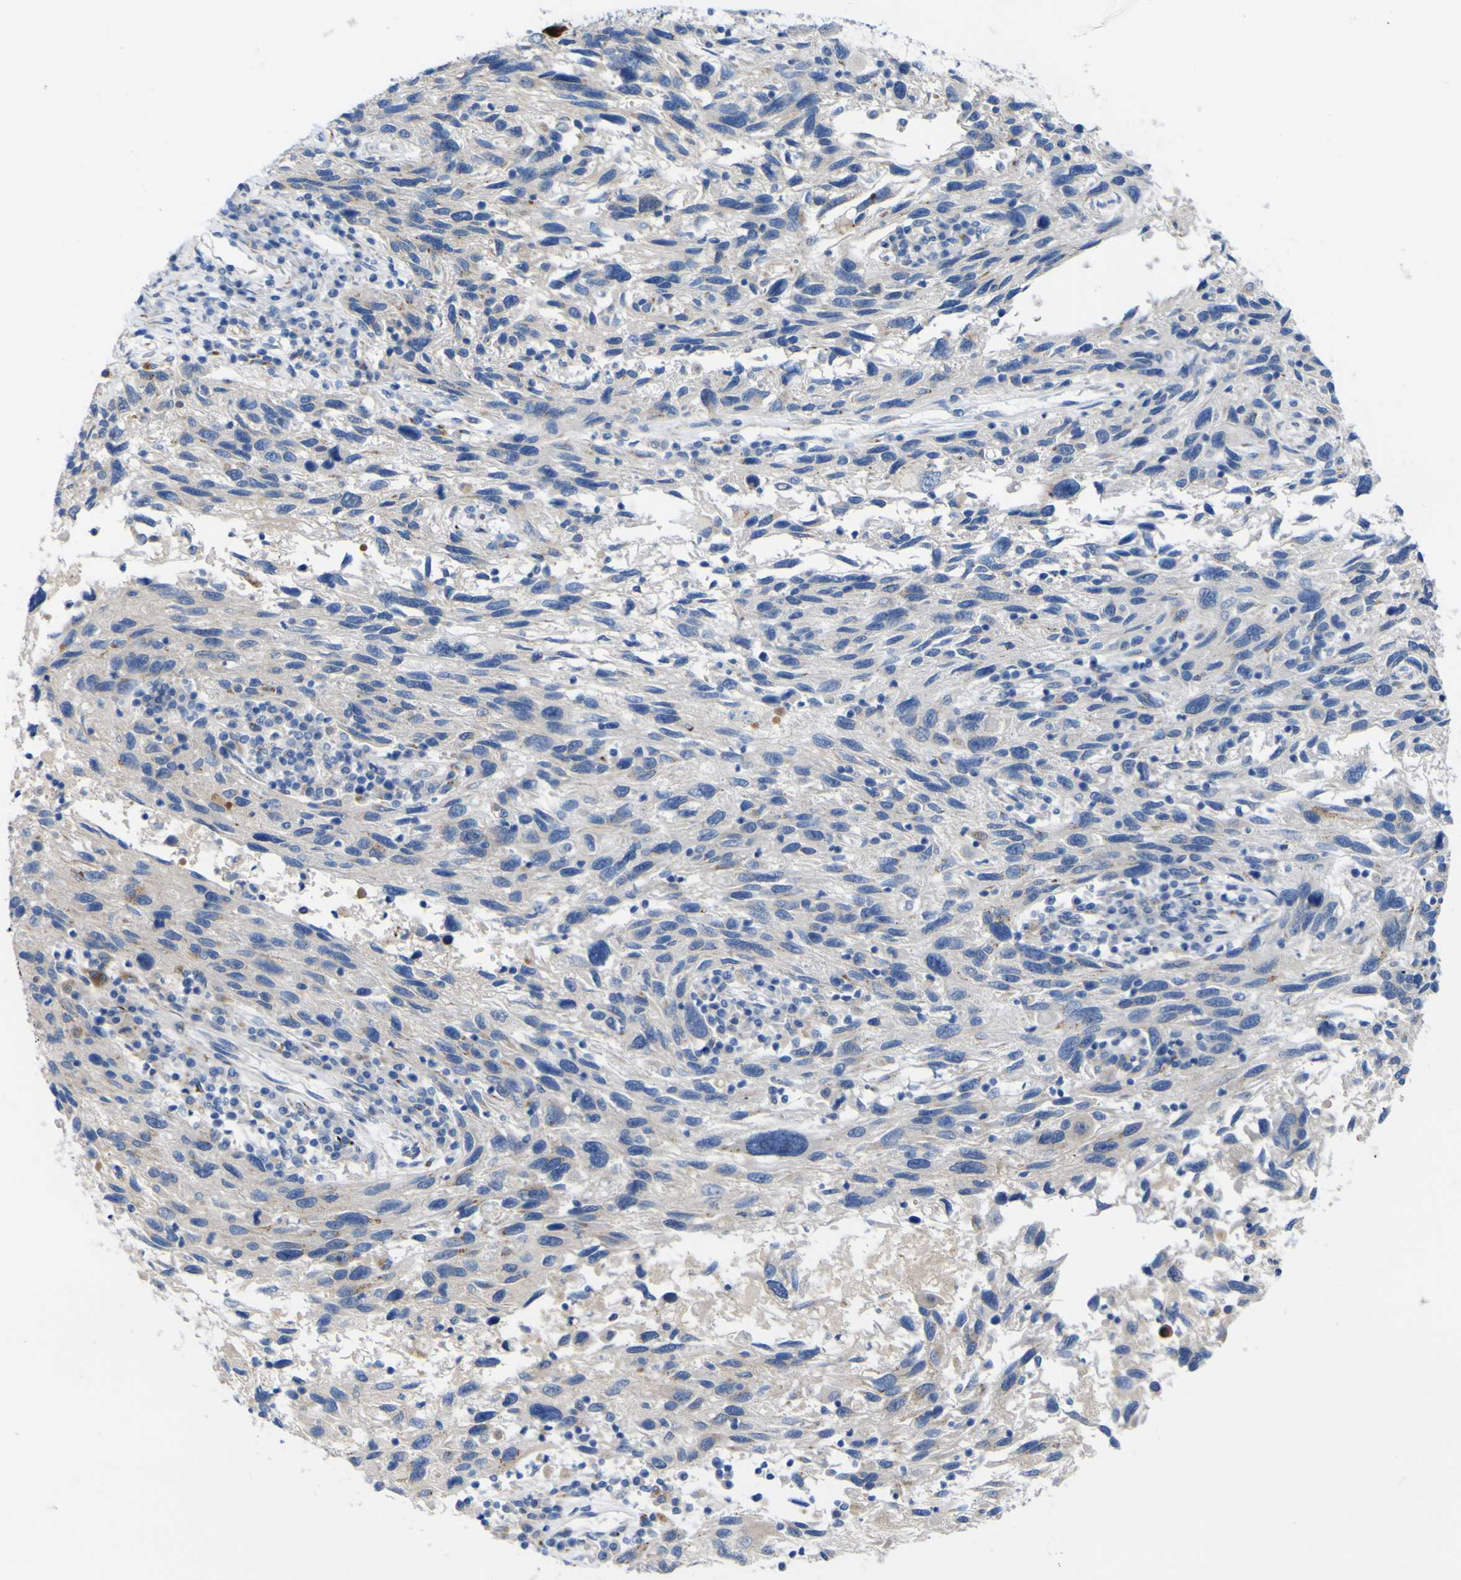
{"staining": {"intensity": "negative", "quantity": "none", "location": "none"}, "tissue": "melanoma", "cell_type": "Tumor cells", "image_type": "cancer", "snomed": [{"axis": "morphology", "description": "Malignant melanoma, NOS"}, {"axis": "topography", "description": "Skin"}], "caption": "There is no significant staining in tumor cells of malignant melanoma.", "gene": "PTPRF", "patient": {"sex": "male", "age": 53}}